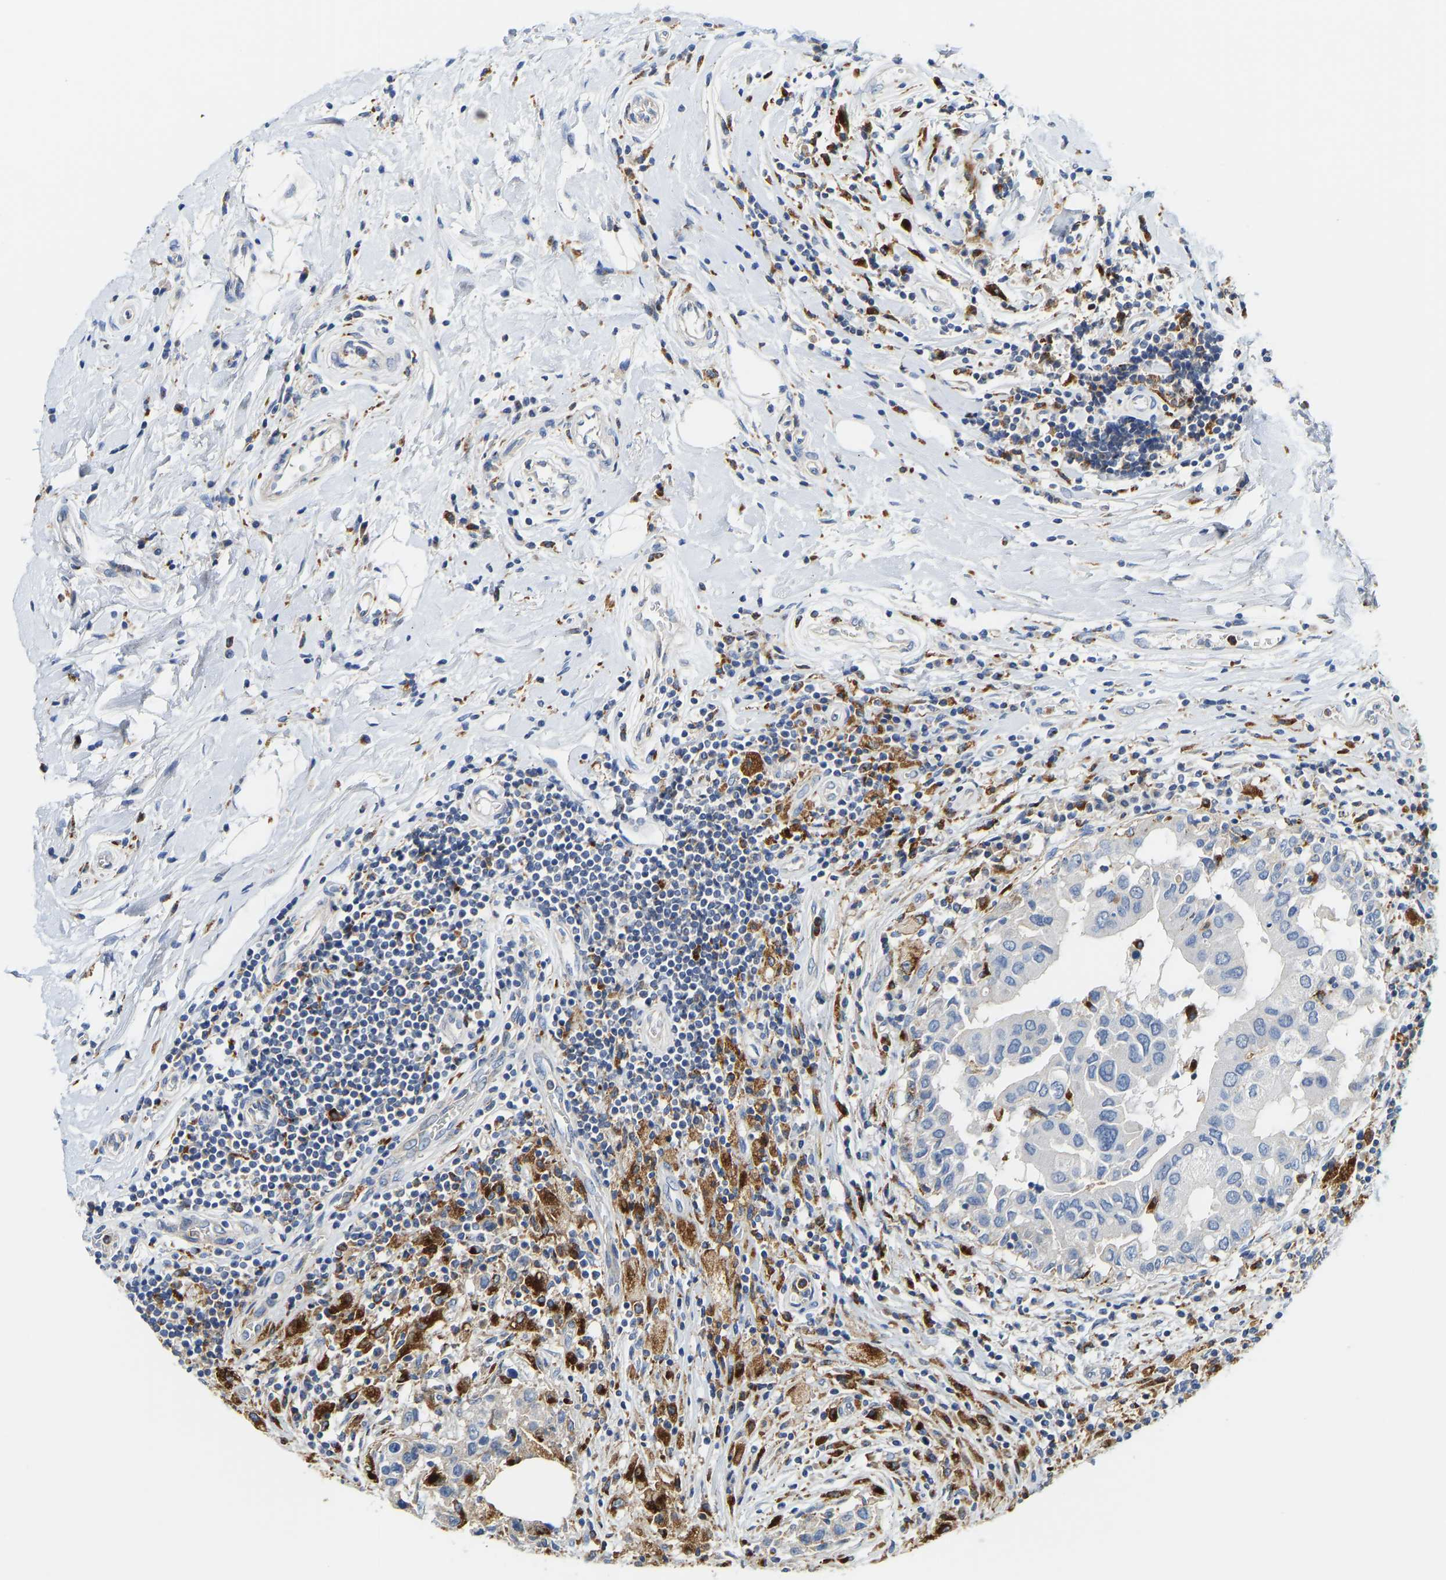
{"staining": {"intensity": "negative", "quantity": "none", "location": "none"}, "tissue": "breast cancer", "cell_type": "Tumor cells", "image_type": "cancer", "snomed": [{"axis": "morphology", "description": "Duct carcinoma"}, {"axis": "topography", "description": "Breast"}], "caption": "This histopathology image is of intraductal carcinoma (breast) stained with IHC to label a protein in brown with the nuclei are counter-stained blue. There is no positivity in tumor cells.", "gene": "ATP6V1E1", "patient": {"sex": "female", "age": 27}}